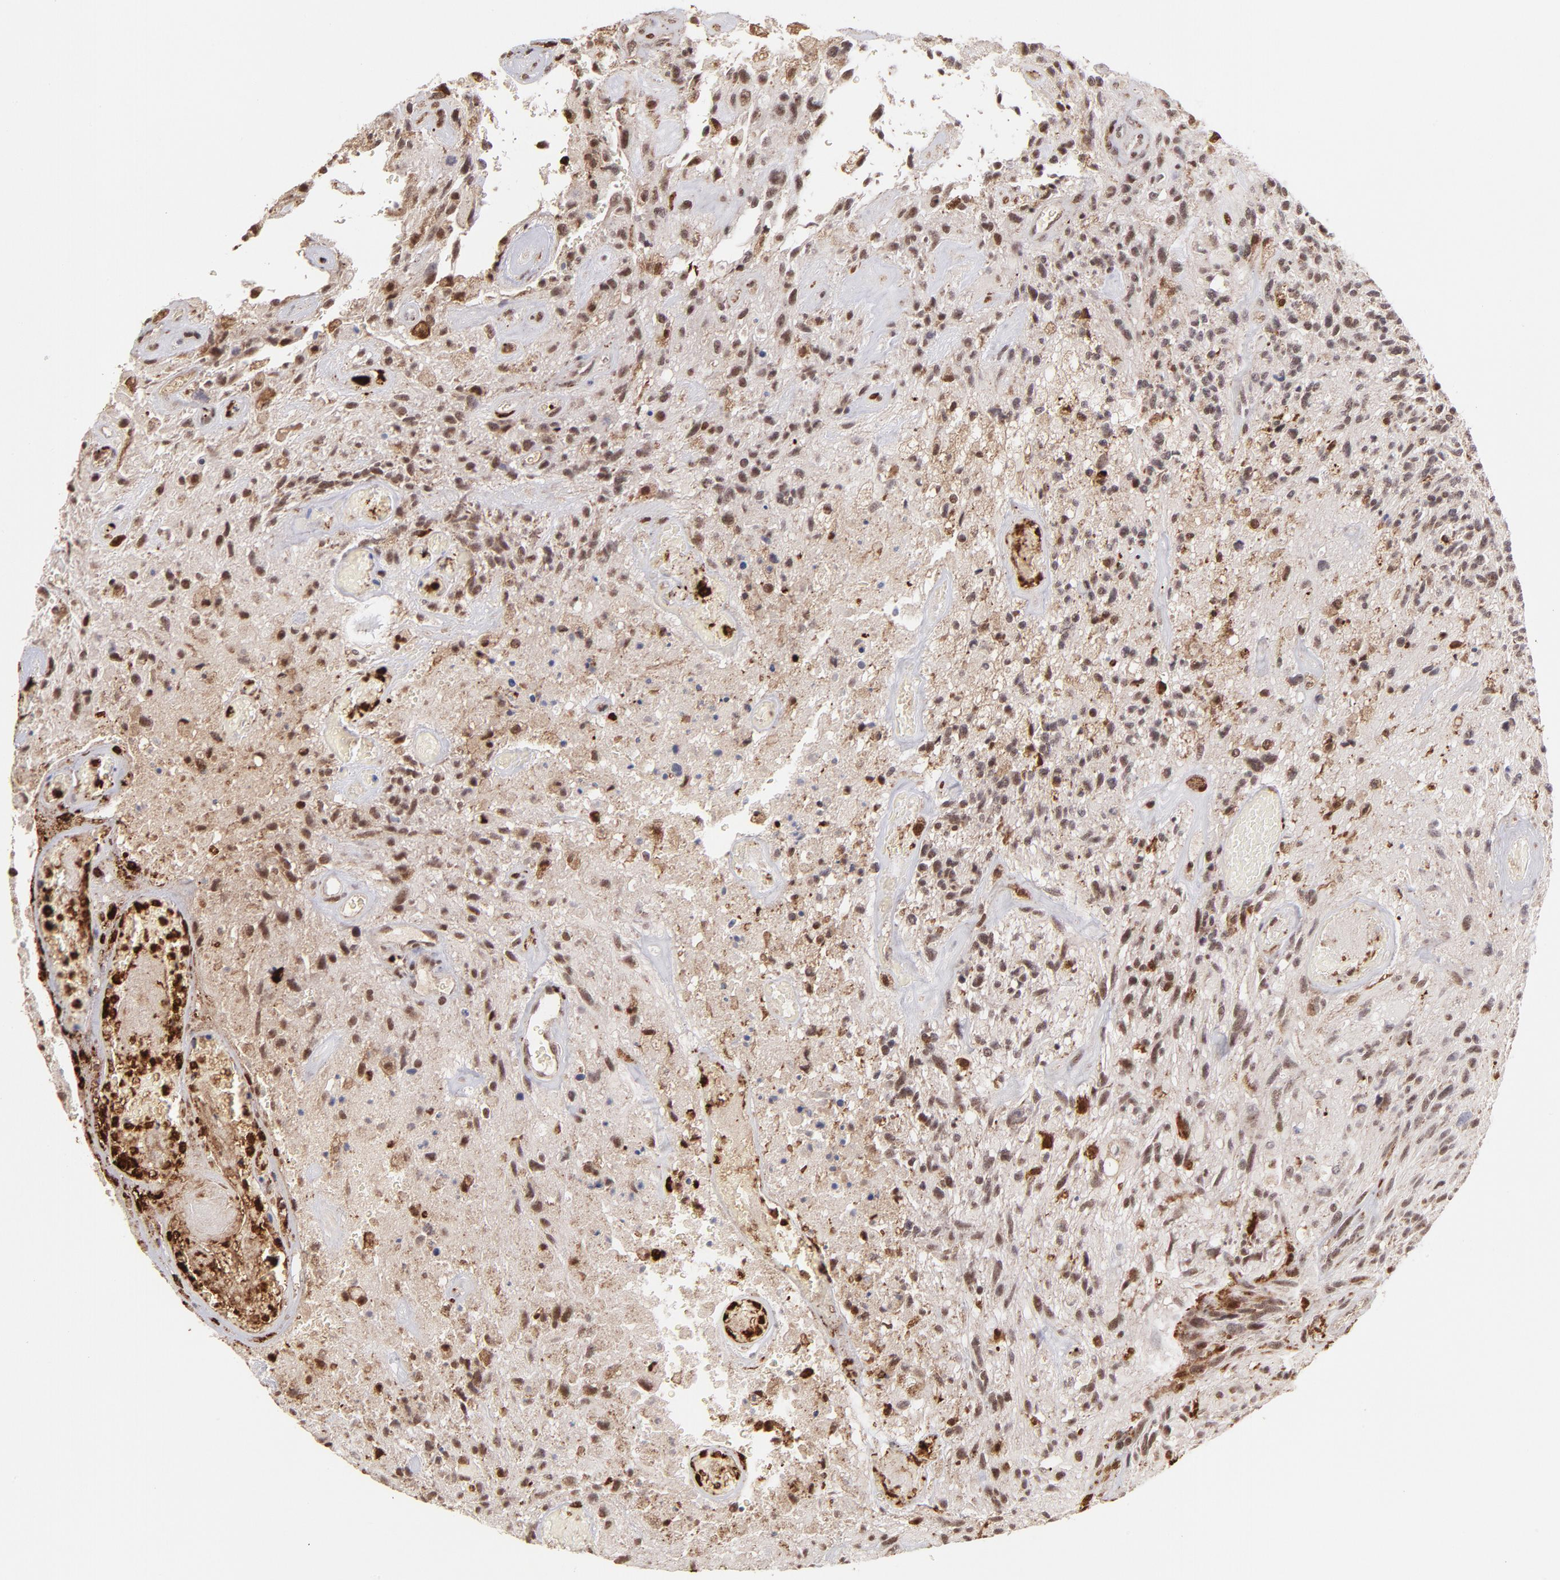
{"staining": {"intensity": "moderate", "quantity": ">75%", "location": "nuclear"}, "tissue": "glioma", "cell_type": "Tumor cells", "image_type": "cancer", "snomed": [{"axis": "morphology", "description": "Normal tissue, NOS"}, {"axis": "morphology", "description": "Glioma, malignant, High grade"}, {"axis": "topography", "description": "Cerebral cortex"}], "caption": "Immunohistochemistry (IHC) of glioma demonstrates medium levels of moderate nuclear expression in approximately >75% of tumor cells.", "gene": "ZFX", "patient": {"sex": "male", "age": 75}}